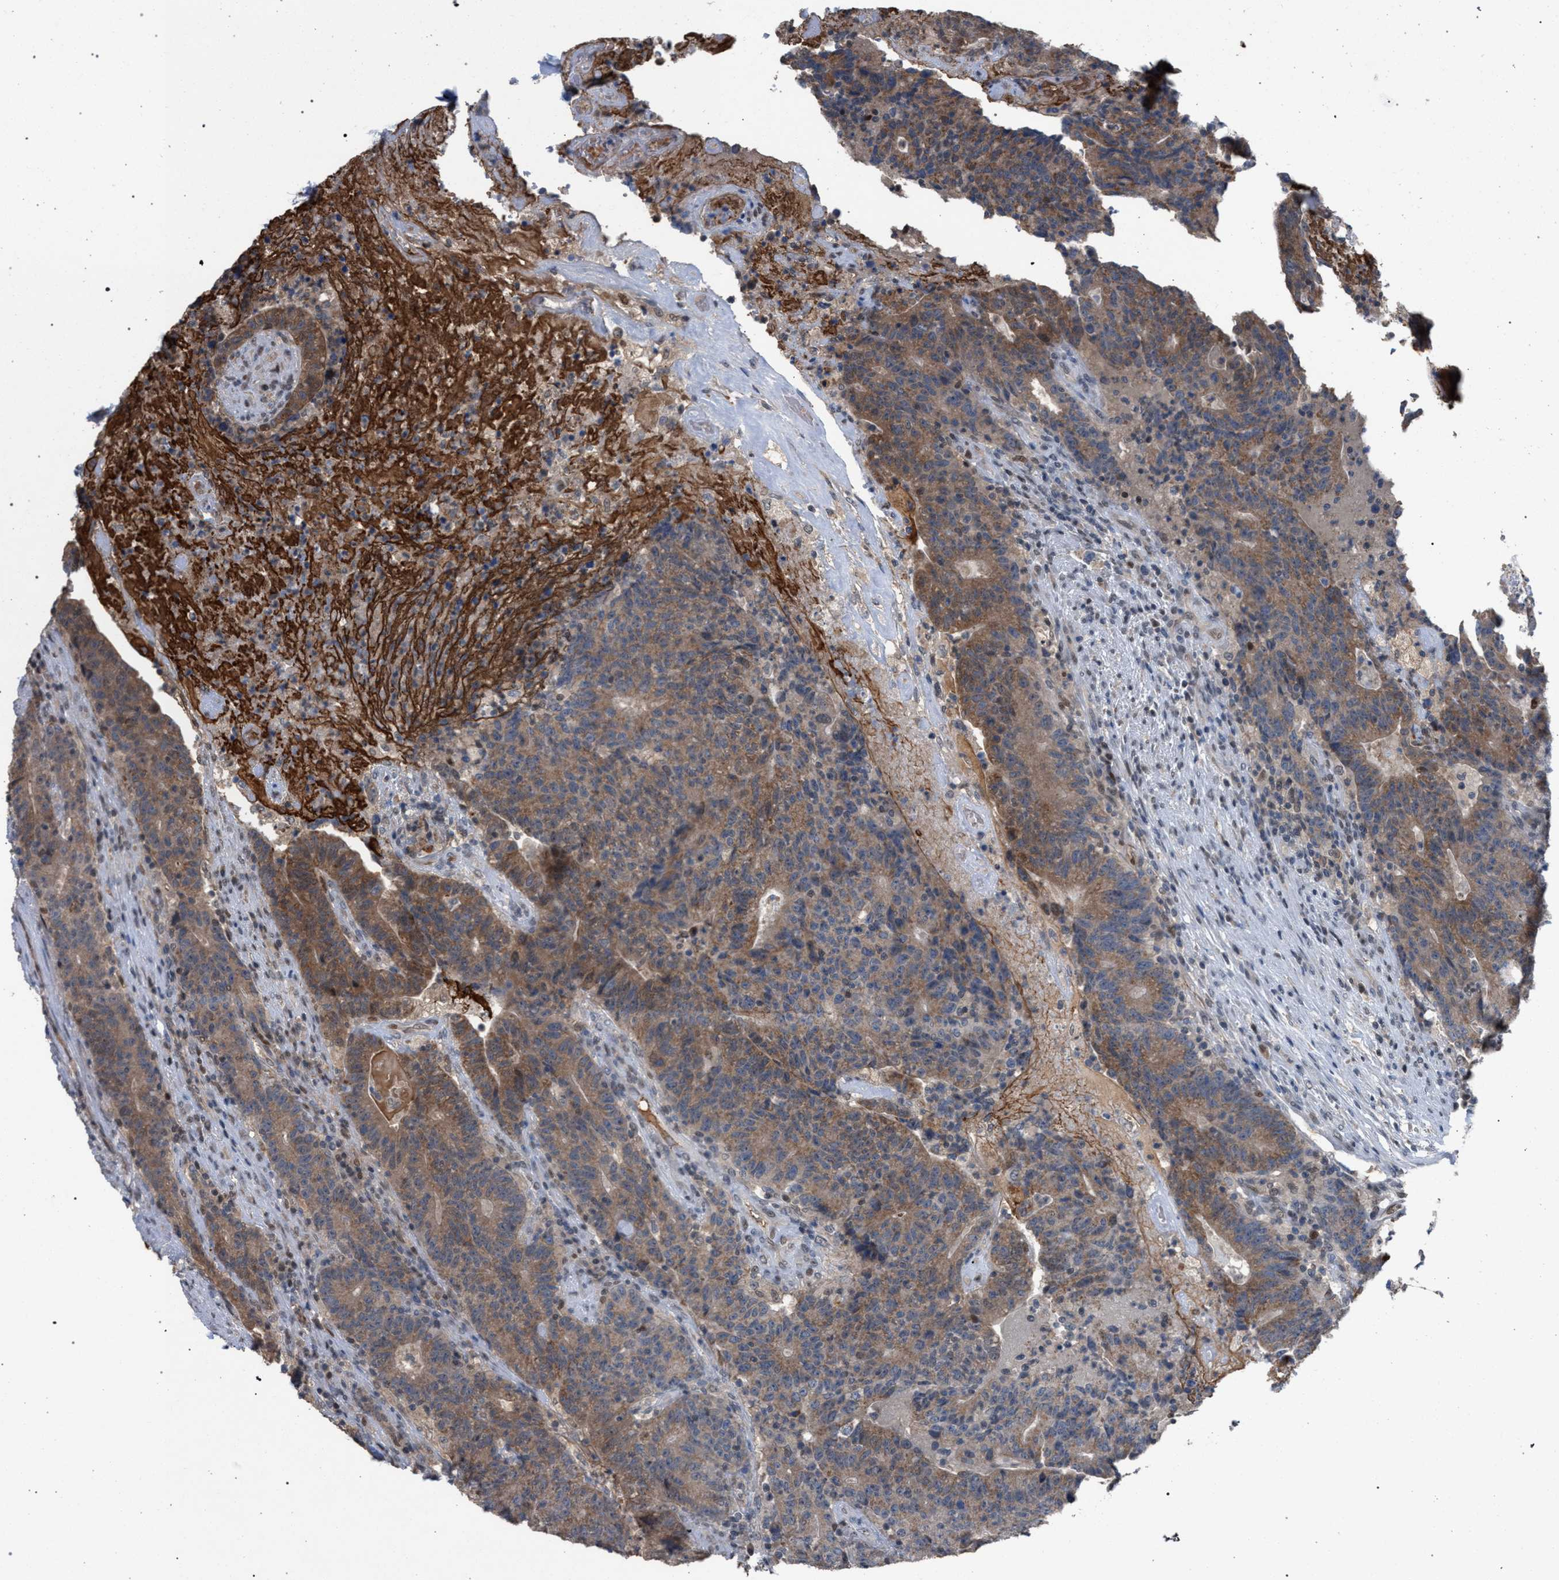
{"staining": {"intensity": "moderate", "quantity": ">75%", "location": "cytoplasmic/membranous"}, "tissue": "colorectal cancer", "cell_type": "Tumor cells", "image_type": "cancer", "snomed": [{"axis": "morphology", "description": "Normal tissue, NOS"}, {"axis": "morphology", "description": "Adenocarcinoma, NOS"}, {"axis": "topography", "description": "Colon"}], "caption": "Immunohistochemistry of colorectal adenocarcinoma demonstrates medium levels of moderate cytoplasmic/membranous expression in approximately >75% of tumor cells.", "gene": "TECPR1", "patient": {"sex": "female", "age": 75}}